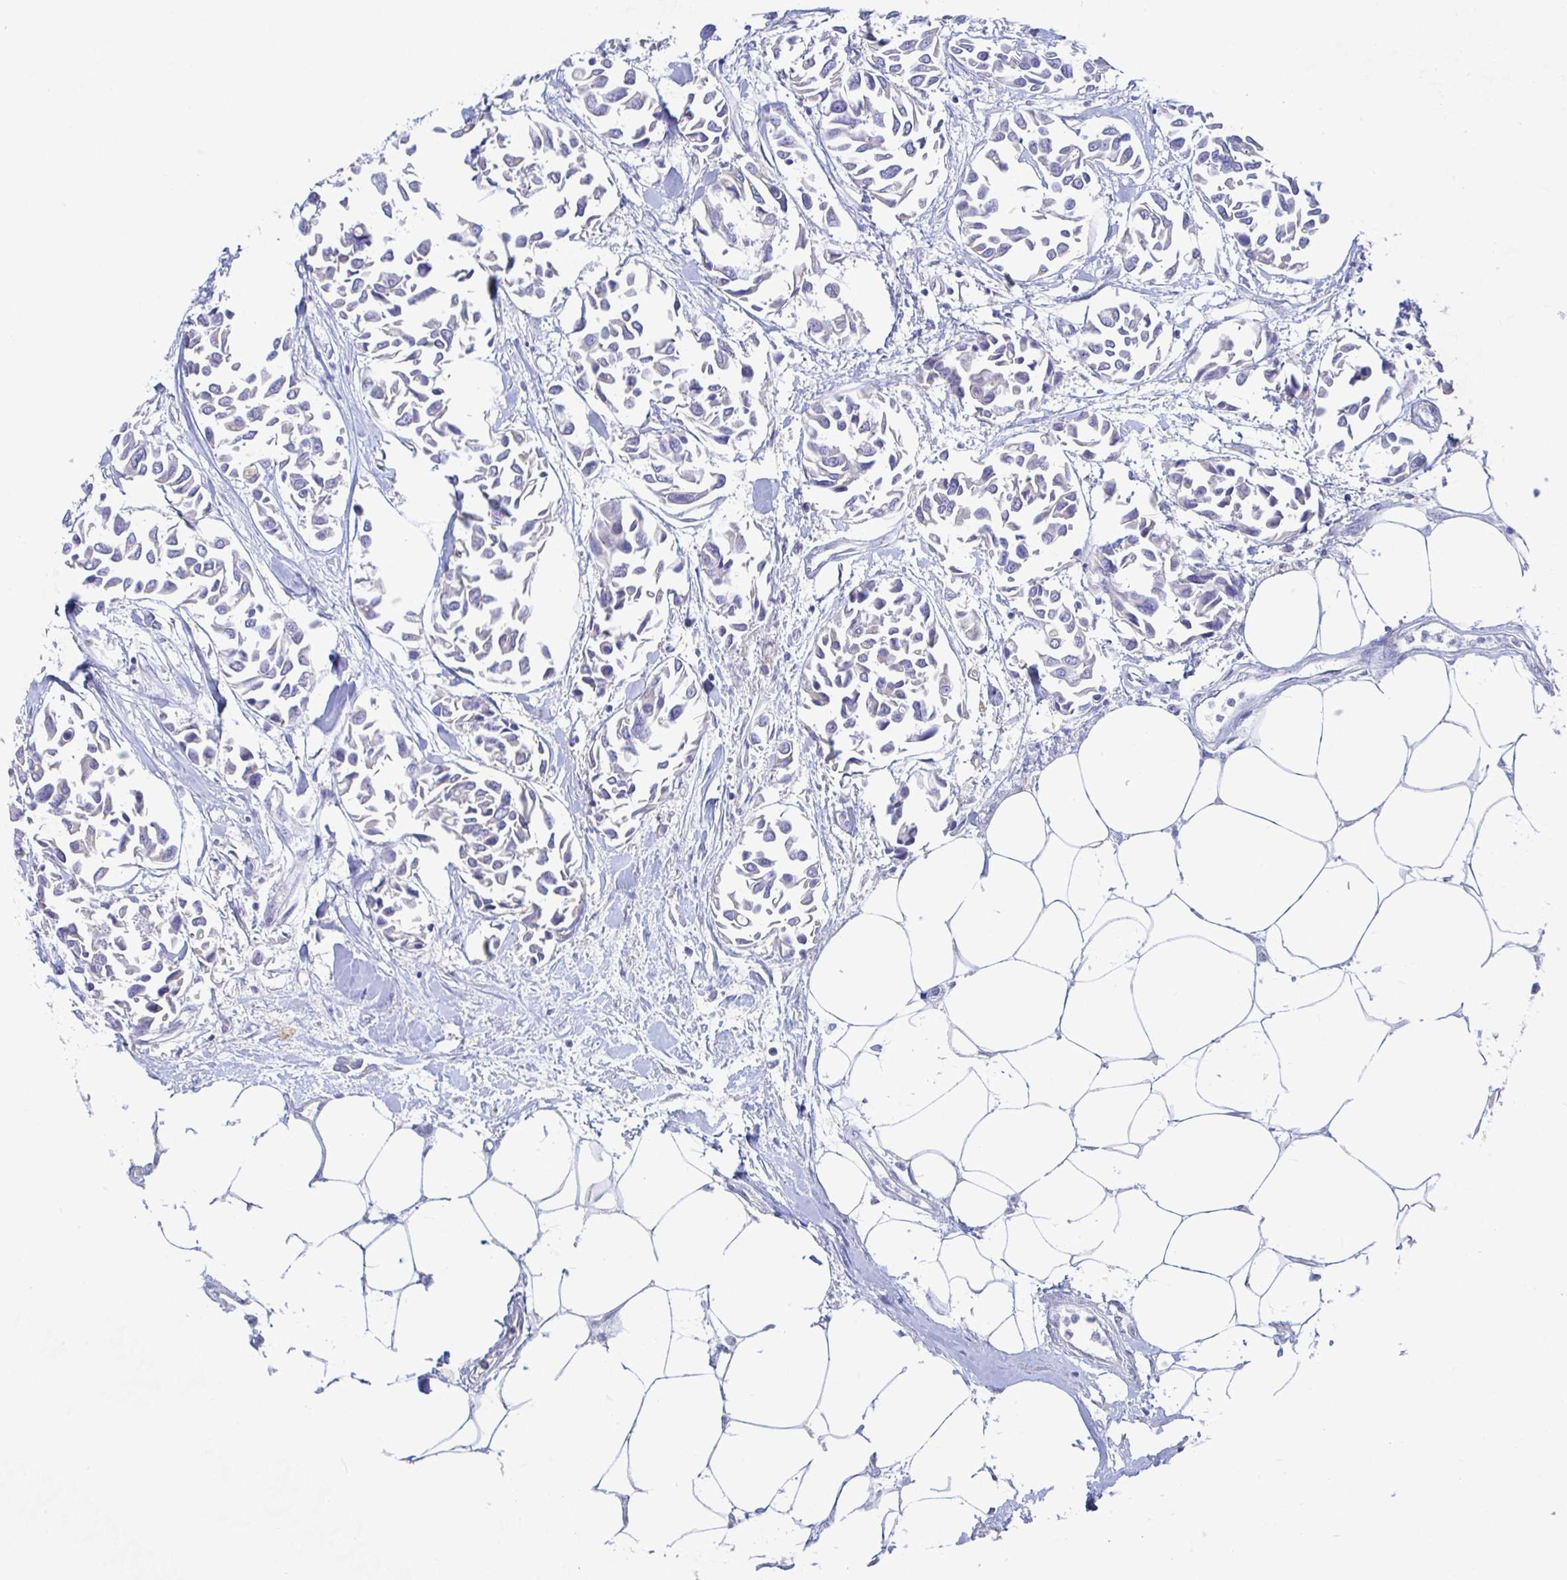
{"staining": {"intensity": "negative", "quantity": "none", "location": "none"}, "tissue": "breast cancer", "cell_type": "Tumor cells", "image_type": "cancer", "snomed": [{"axis": "morphology", "description": "Duct carcinoma"}, {"axis": "topography", "description": "Breast"}], "caption": "This is an IHC image of human breast cancer. There is no staining in tumor cells.", "gene": "ZNF561", "patient": {"sex": "female", "age": 54}}